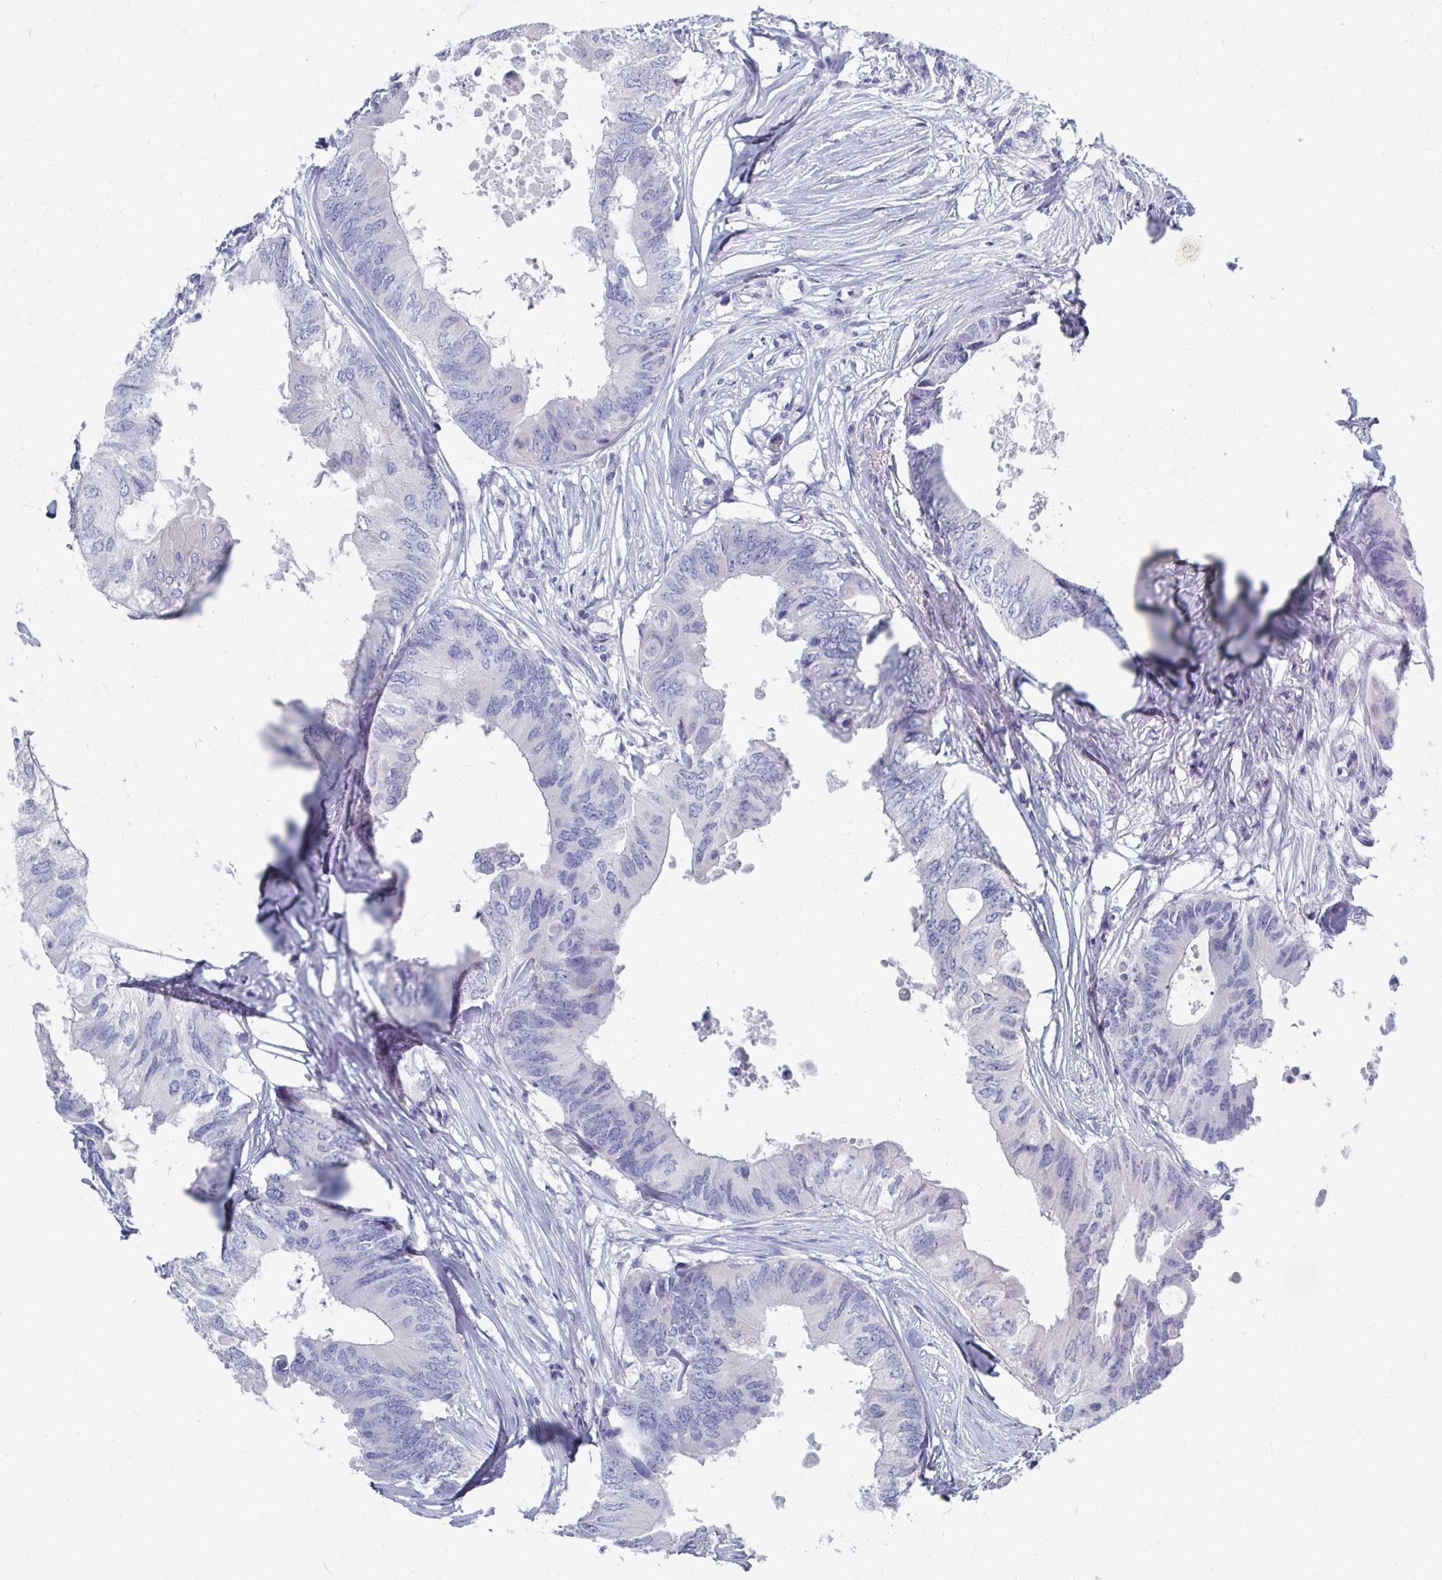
{"staining": {"intensity": "negative", "quantity": "none", "location": "none"}, "tissue": "colorectal cancer", "cell_type": "Tumor cells", "image_type": "cancer", "snomed": [{"axis": "morphology", "description": "Adenocarcinoma, NOS"}, {"axis": "topography", "description": "Colon"}], "caption": "Colorectal cancer was stained to show a protein in brown. There is no significant staining in tumor cells.", "gene": "SYCP3", "patient": {"sex": "male", "age": 71}}